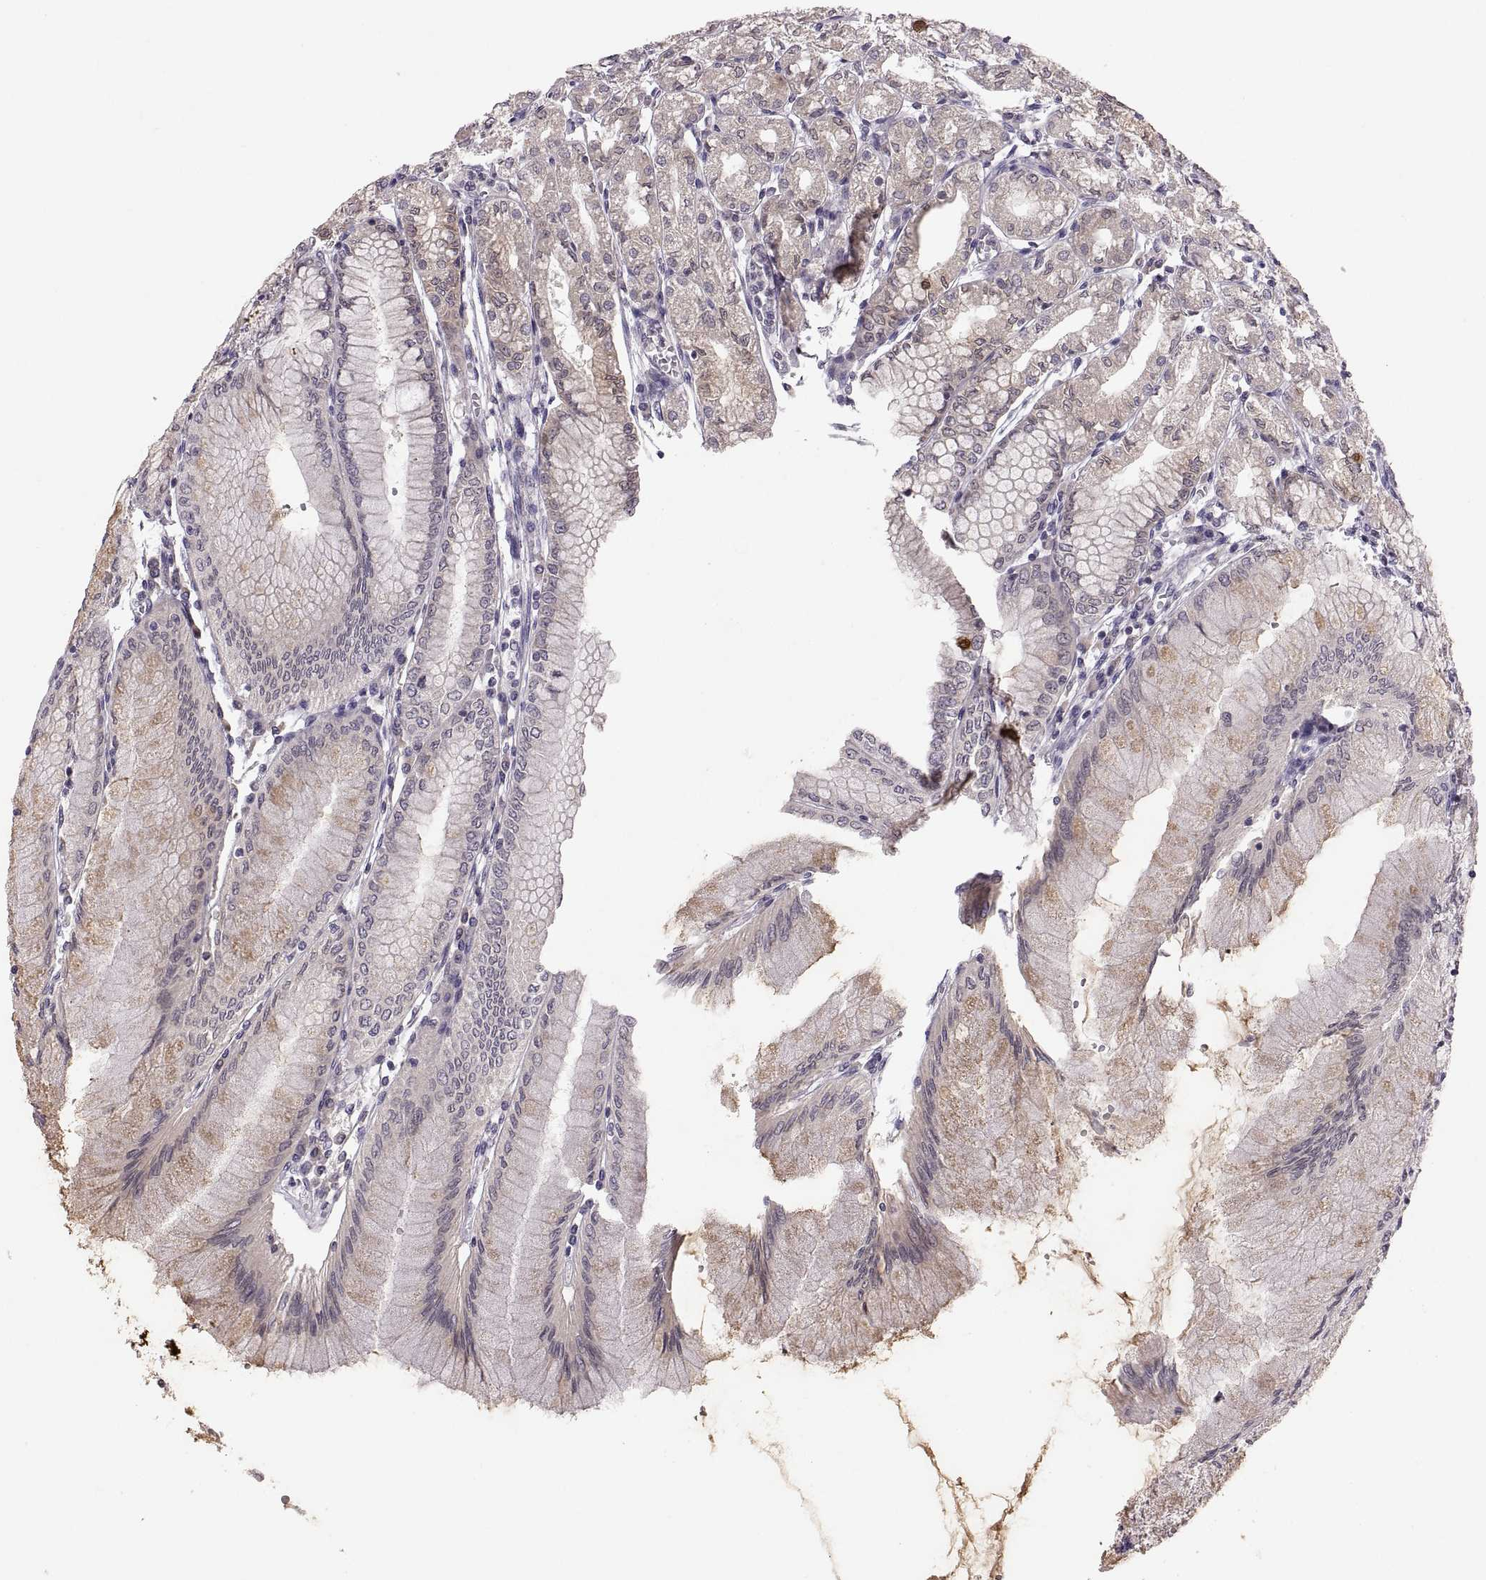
{"staining": {"intensity": "moderate", "quantity": "25%-75%", "location": "cytoplasmic/membranous"}, "tissue": "stomach", "cell_type": "Glandular cells", "image_type": "normal", "snomed": [{"axis": "morphology", "description": "Normal tissue, NOS"}, {"axis": "topography", "description": "Skeletal muscle"}, {"axis": "topography", "description": "Stomach"}], "caption": "The immunohistochemical stain labels moderate cytoplasmic/membranous positivity in glandular cells of unremarkable stomach. The staining was performed using DAB to visualize the protein expression in brown, while the nuclei were stained in blue with hematoxylin (Magnification: 20x).", "gene": "ADH6", "patient": {"sex": "female", "age": 57}}